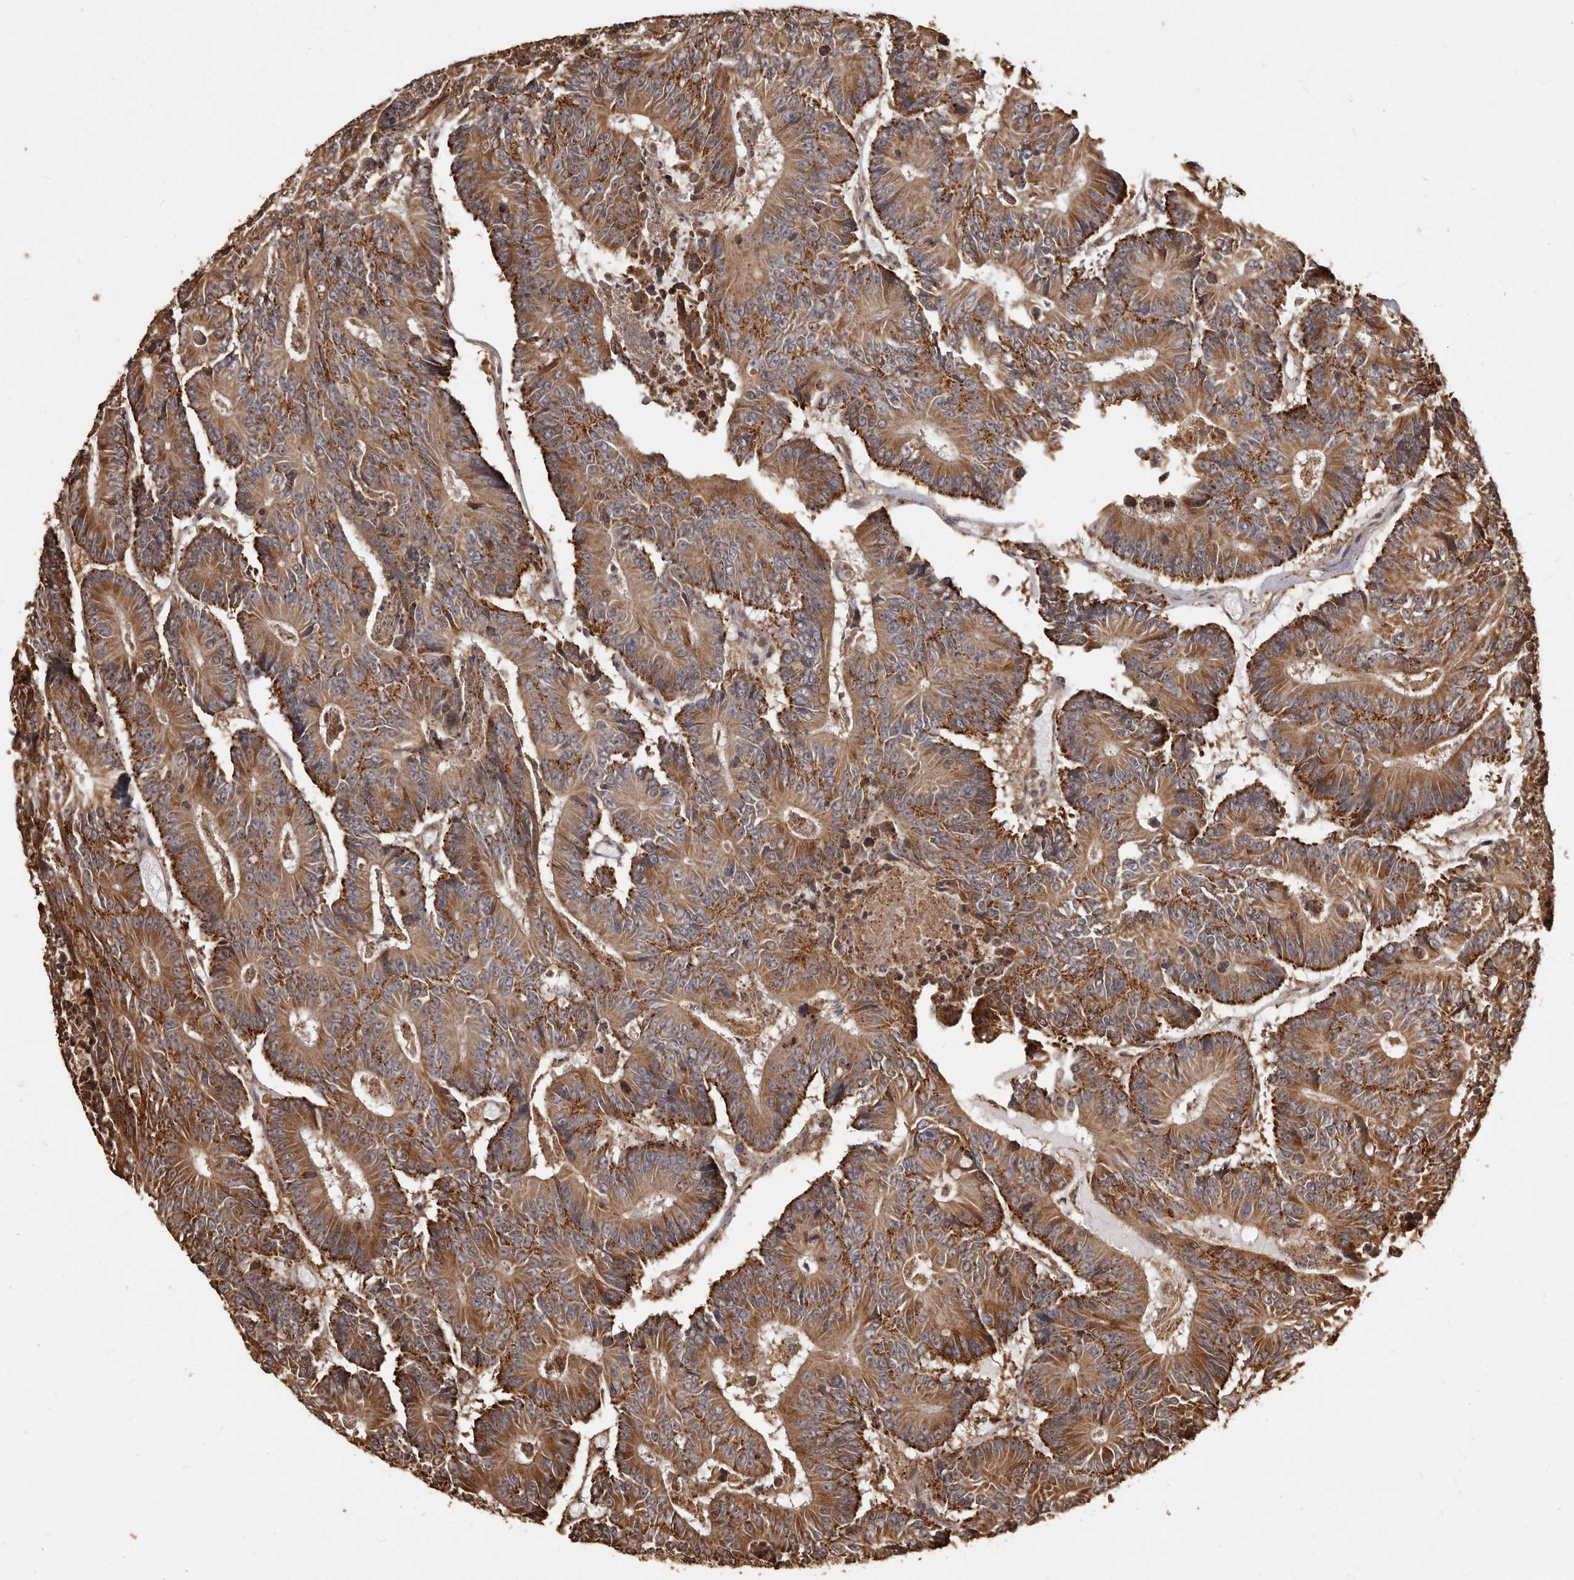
{"staining": {"intensity": "moderate", "quantity": ">75%", "location": "cytoplasmic/membranous"}, "tissue": "colorectal cancer", "cell_type": "Tumor cells", "image_type": "cancer", "snomed": [{"axis": "morphology", "description": "Adenocarcinoma, NOS"}, {"axis": "topography", "description": "Colon"}], "caption": "Colorectal cancer stained for a protein (brown) reveals moderate cytoplasmic/membranous positive positivity in approximately >75% of tumor cells.", "gene": "MTO1", "patient": {"sex": "male", "age": 83}}